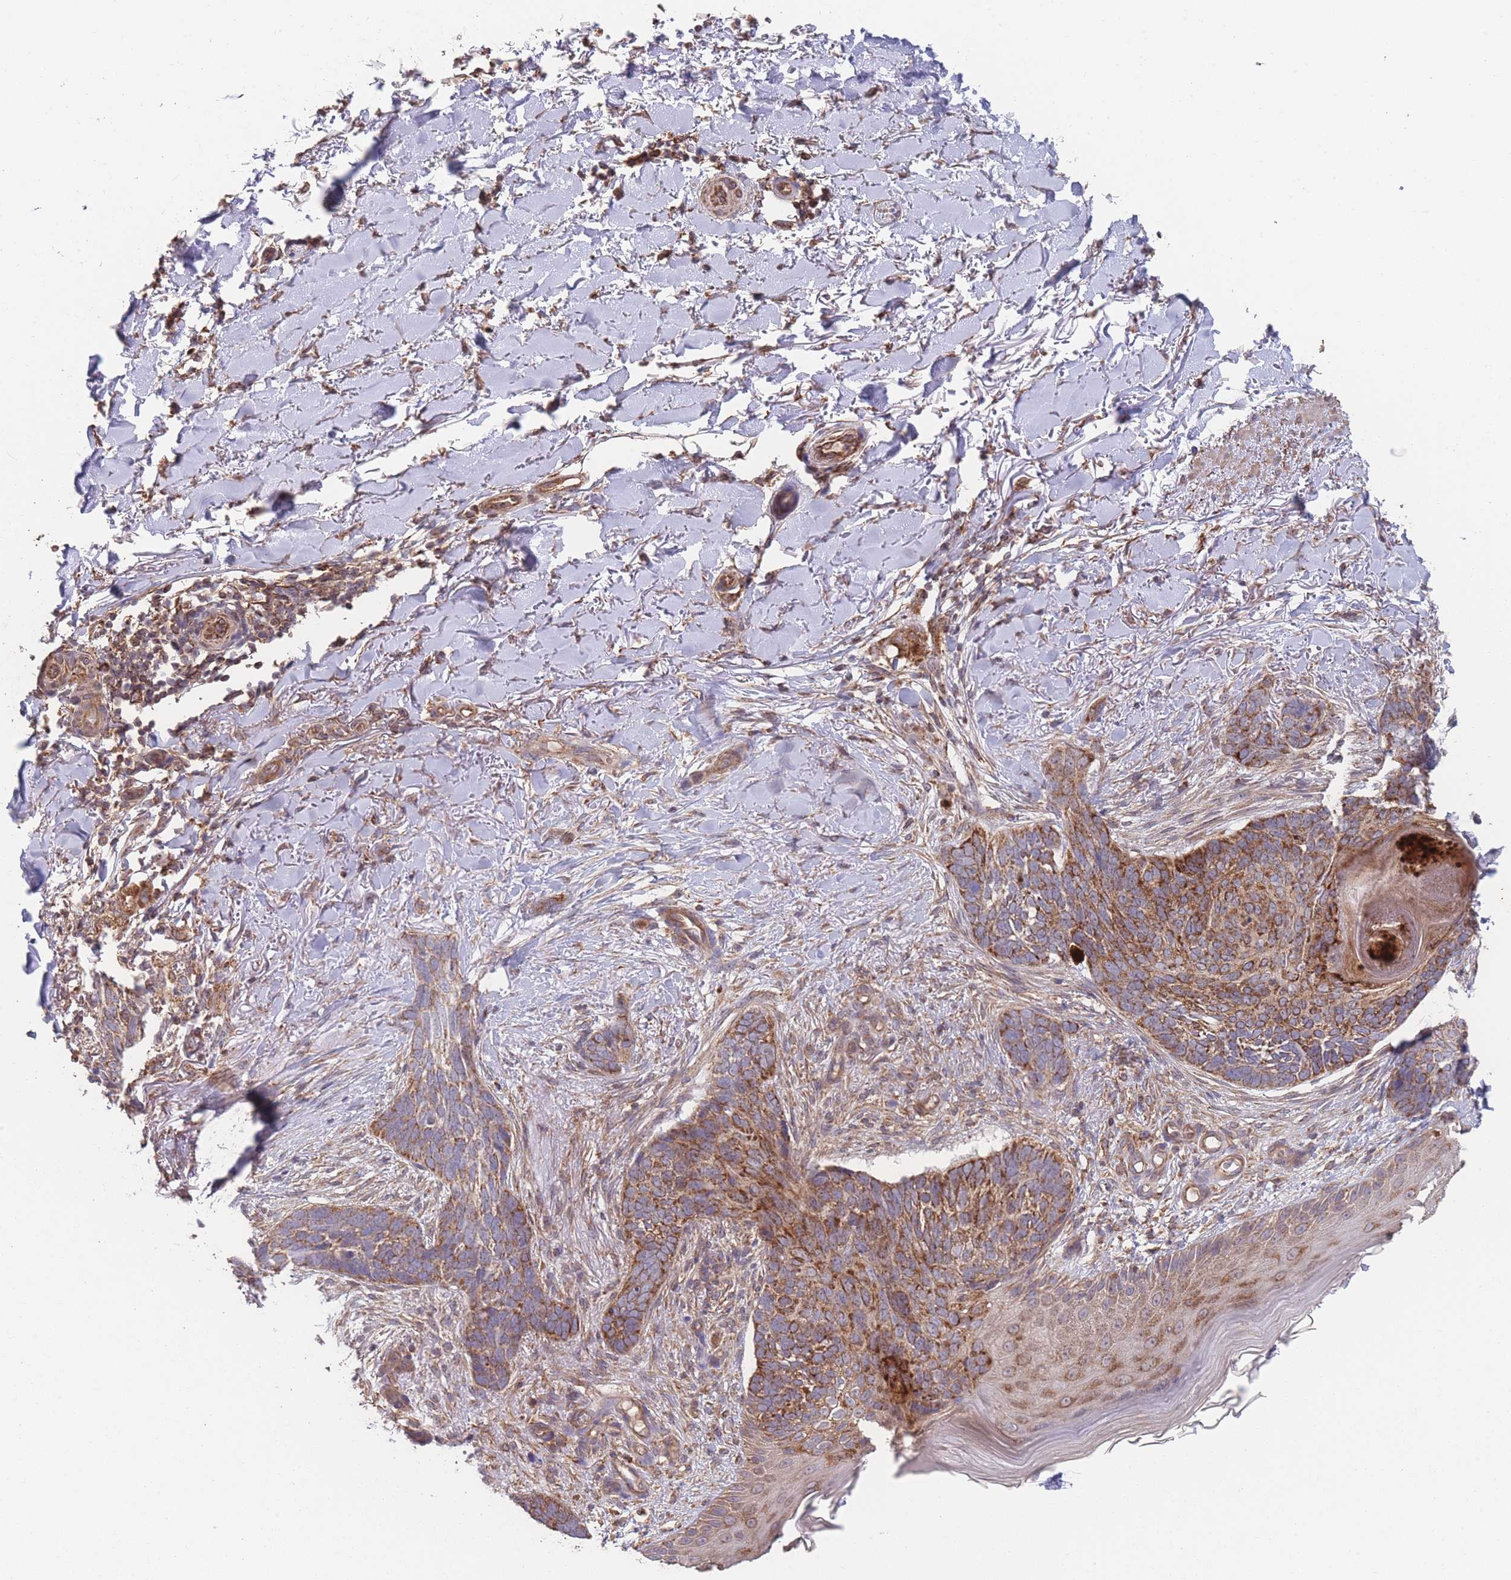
{"staining": {"intensity": "moderate", "quantity": ">75%", "location": "cytoplasmic/membranous"}, "tissue": "skin cancer", "cell_type": "Tumor cells", "image_type": "cancer", "snomed": [{"axis": "morphology", "description": "Normal tissue, NOS"}, {"axis": "morphology", "description": "Basal cell carcinoma"}, {"axis": "topography", "description": "Skin"}], "caption": "Human basal cell carcinoma (skin) stained with a protein marker reveals moderate staining in tumor cells.", "gene": "PXMP4", "patient": {"sex": "female", "age": 67}}